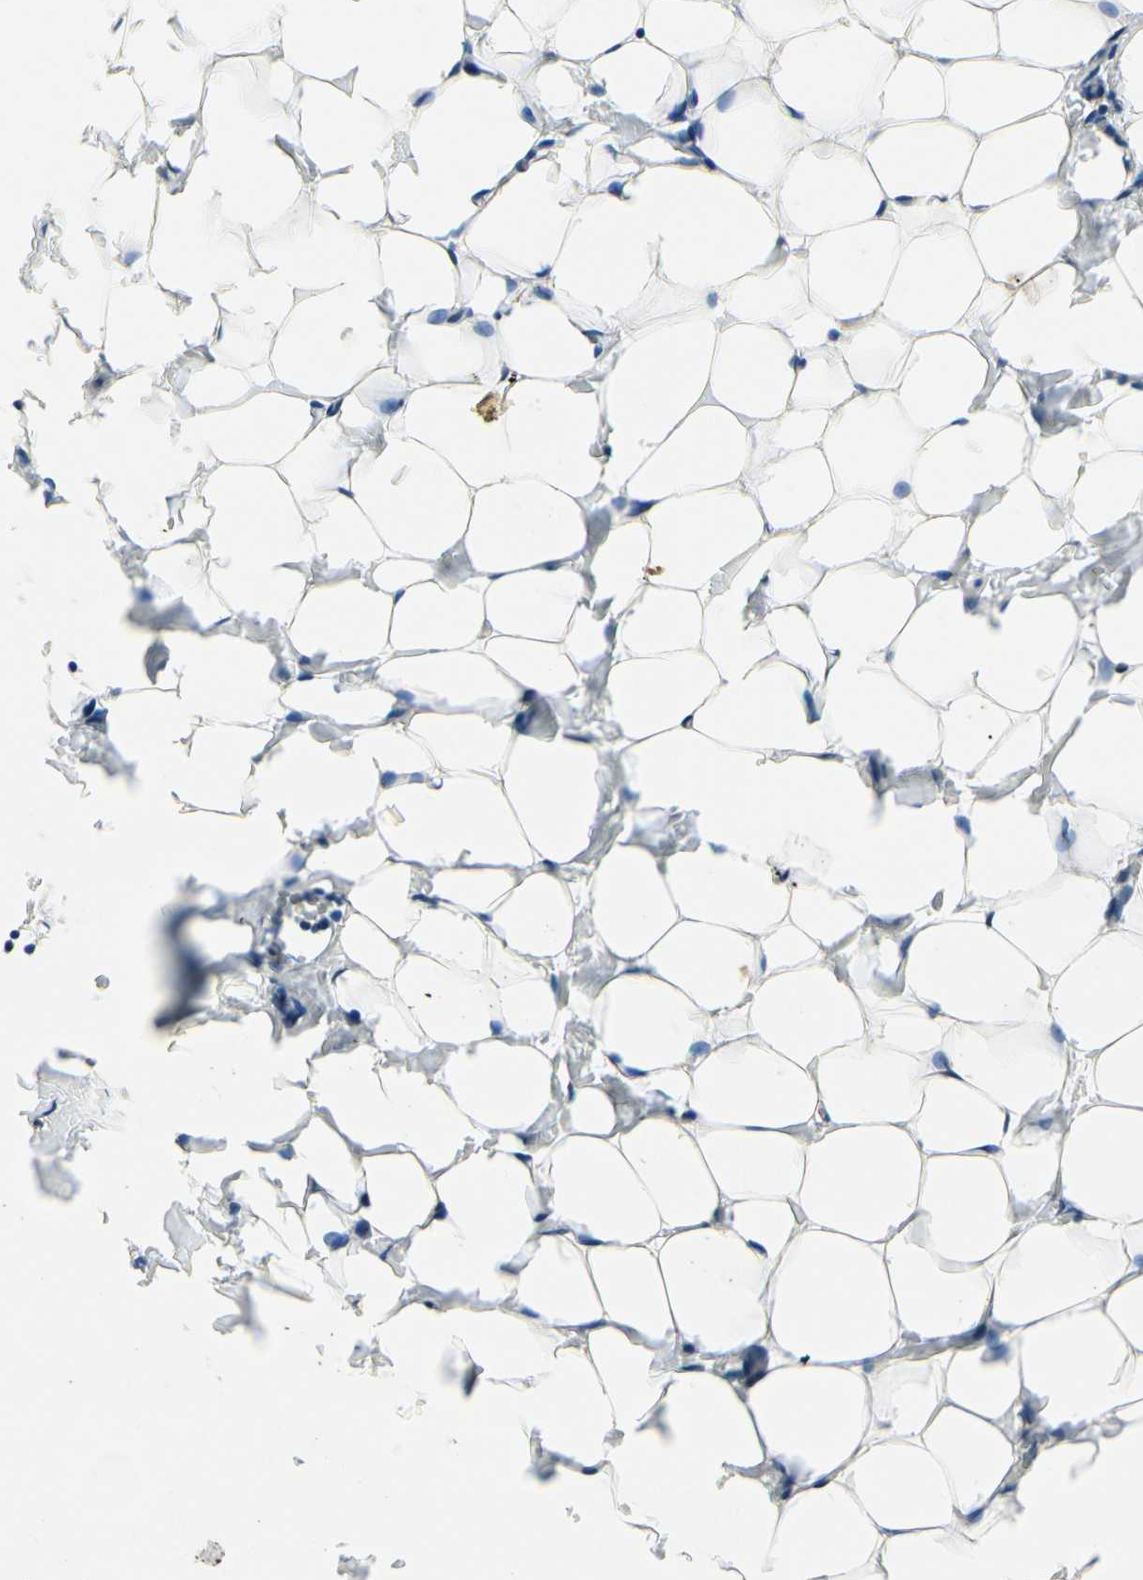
{"staining": {"intensity": "negative", "quantity": "none", "location": "none"}, "tissue": "breast", "cell_type": "Adipocytes", "image_type": "normal", "snomed": [{"axis": "morphology", "description": "Normal tissue, NOS"}, {"axis": "topography", "description": "Breast"}], "caption": "This image is of normal breast stained with IHC to label a protein in brown with the nuclei are counter-stained blue. There is no expression in adipocytes.", "gene": "CGREF1", "patient": {"sex": "female", "age": 27}}